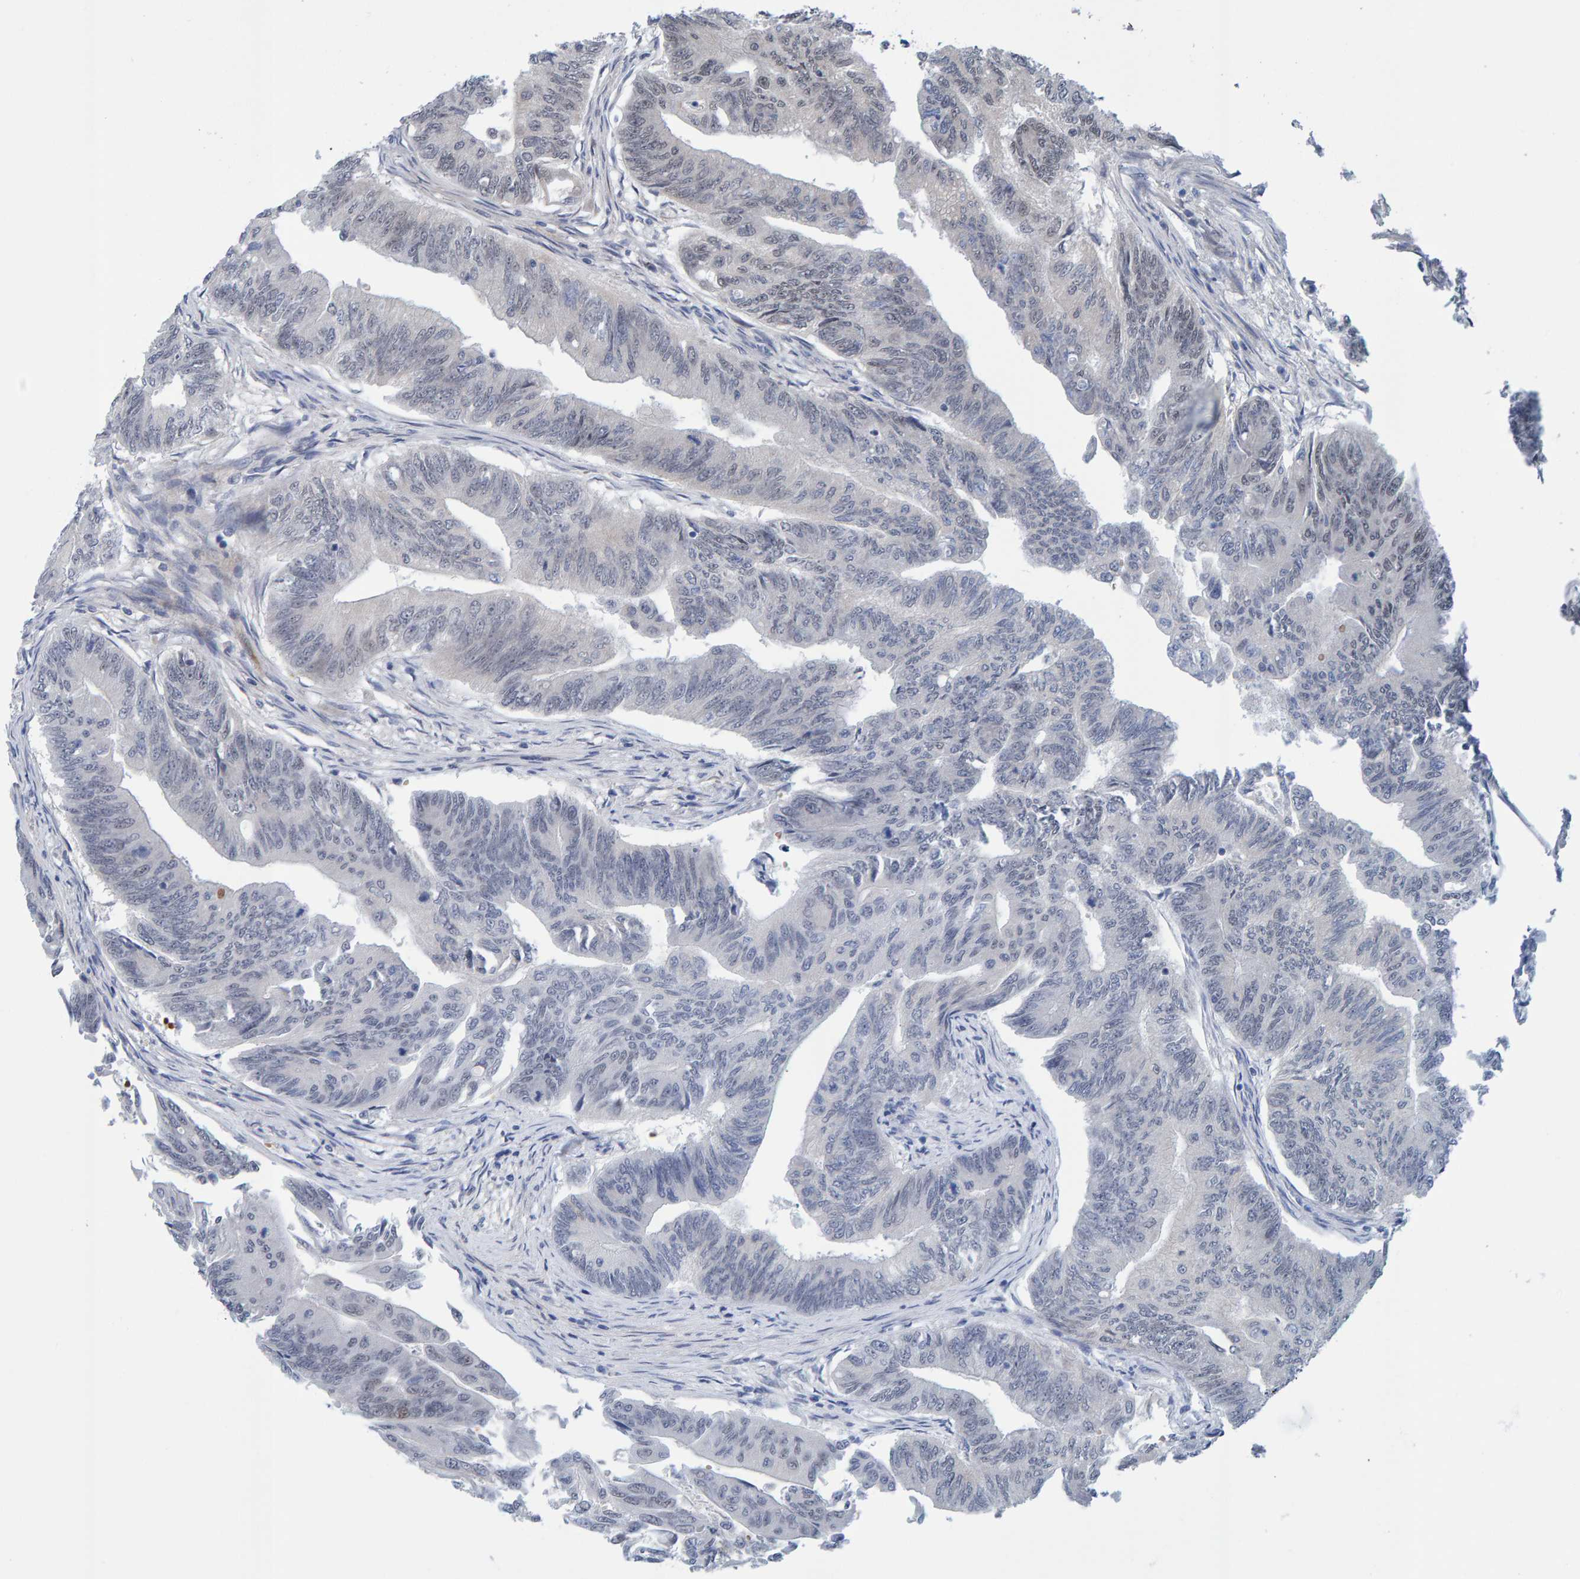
{"staining": {"intensity": "weak", "quantity": "<25%", "location": "nuclear"}, "tissue": "colorectal cancer", "cell_type": "Tumor cells", "image_type": "cancer", "snomed": [{"axis": "morphology", "description": "Adenoma, NOS"}, {"axis": "morphology", "description": "Adenocarcinoma, NOS"}, {"axis": "topography", "description": "Colon"}], "caption": "Immunohistochemistry (IHC) image of human colorectal adenocarcinoma stained for a protein (brown), which shows no expression in tumor cells.", "gene": "MFSD6L", "patient": {"sex": "male", "age": 79}}